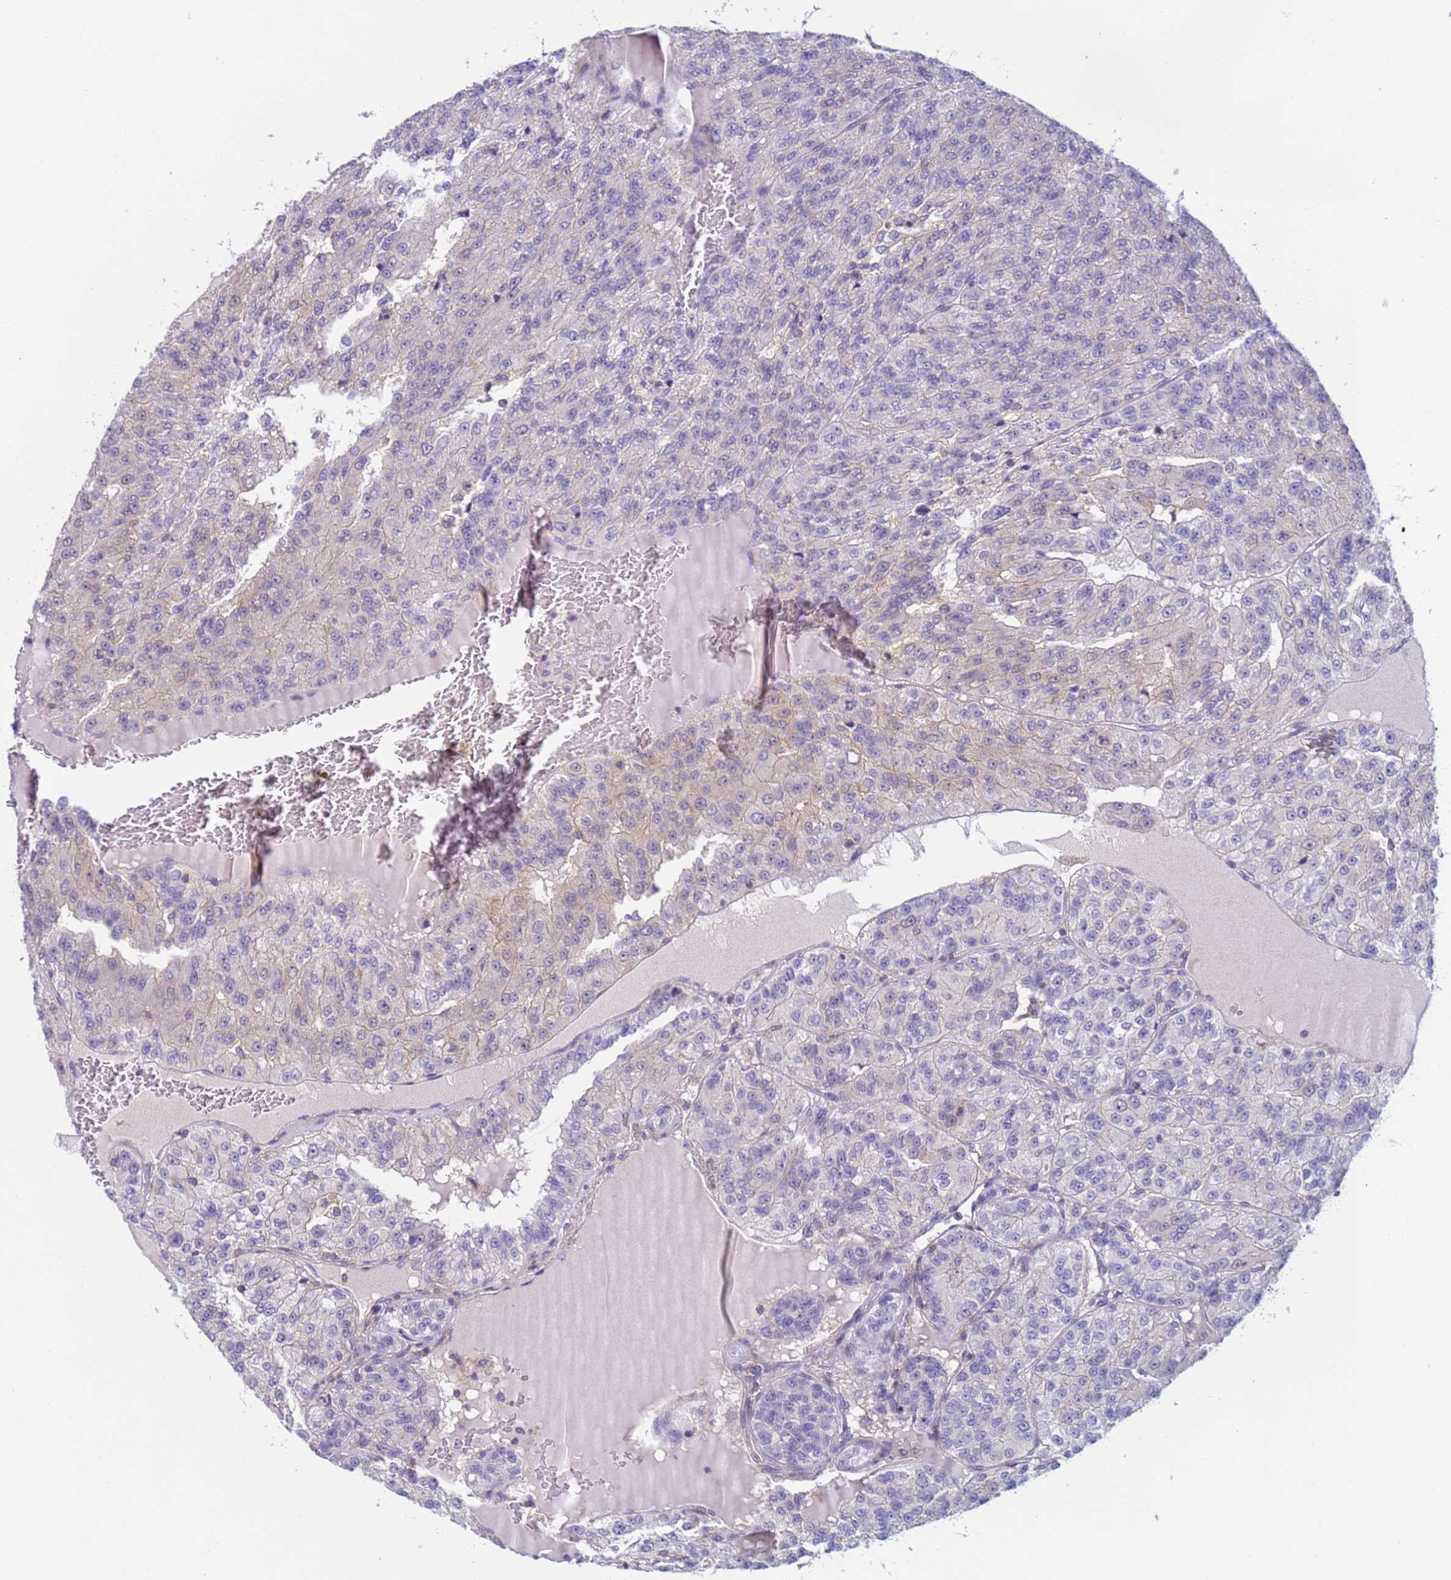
{"staining": {"intensity": "weak", "quantity": "<25%", "location": "cytoplasmic/membranous"}, "tissue": "renal cancer", "cell_type": "Tumor cells", "image_type": "cancer", "snomed": [{"axis": "morphology", "description": "Adenocarcinoma, NOS"}, {"axis": "topography", "description": "Kidney"}], "caption": "Renal adenocarcinoma stained for a protein using immunohistochemistry (IHC) reveals no positivity tumor cells.", "gene": "KLHL13", "patient": {"sex": "female", "age": 63}}